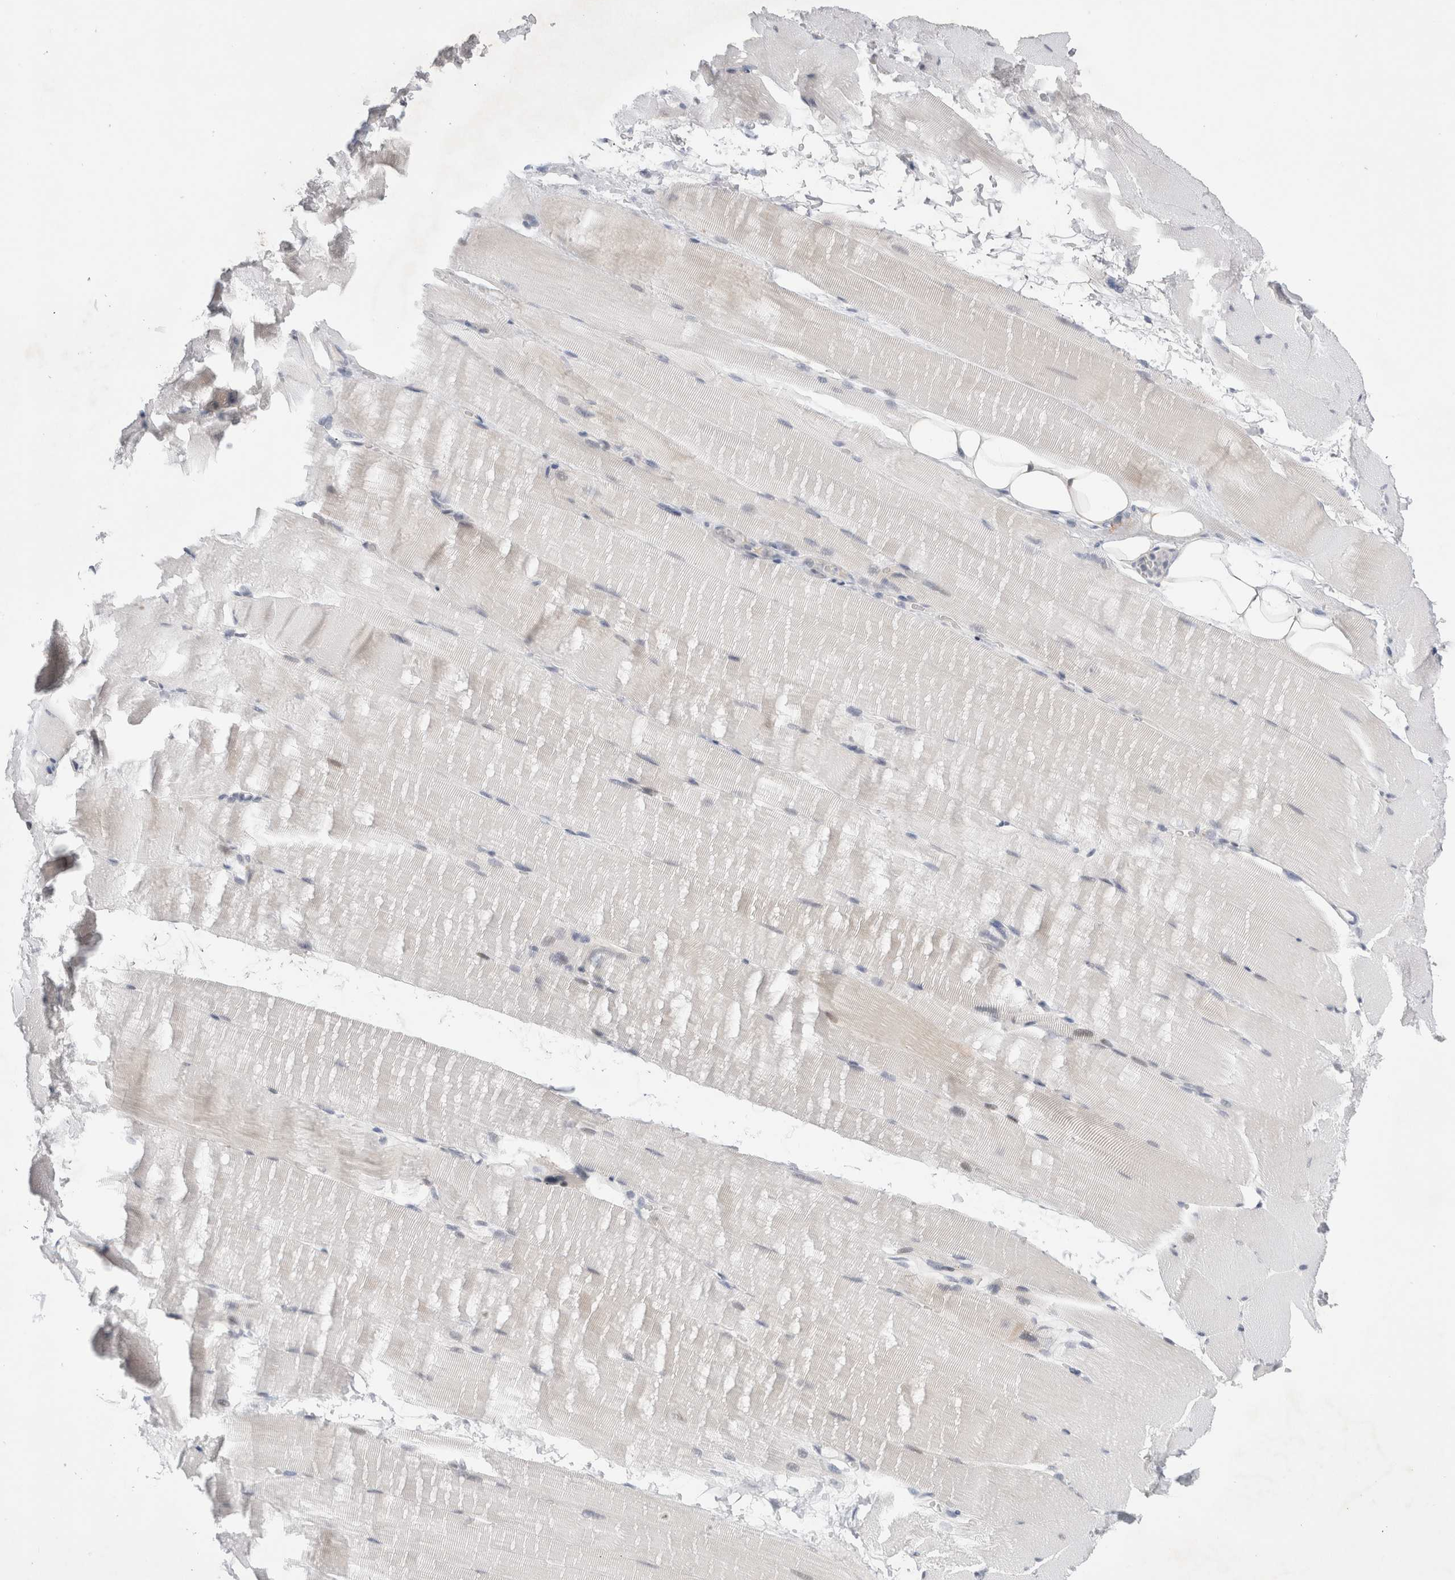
{"staining": {"intensity": "negative", "quantity": "none", "location": "none"}, "tissue": "skeletal muscle", "cell_type": "Myocytes", "image_type": "normal", "snomed": [{"axis": "morphology", "description": "Normal tissue, NOS"}, {"axis": "topography", "description": "Skeletal muscle"}, {"axis": "topography", "description": "Parathyroid gland"}], "caption": "Immunohistochemistry (IHC) photomicrograph of unremarkable human skeletal muscle stained for a protein (brown), which reveals no expression in myocytes. Brightfield microscopy of immunohistochemistry stained with DAB (brown) and hematoxylin (blue), captured at high magnification.", "gene": "WIPF2", "patient": {"sex": "female", "age": 37}}